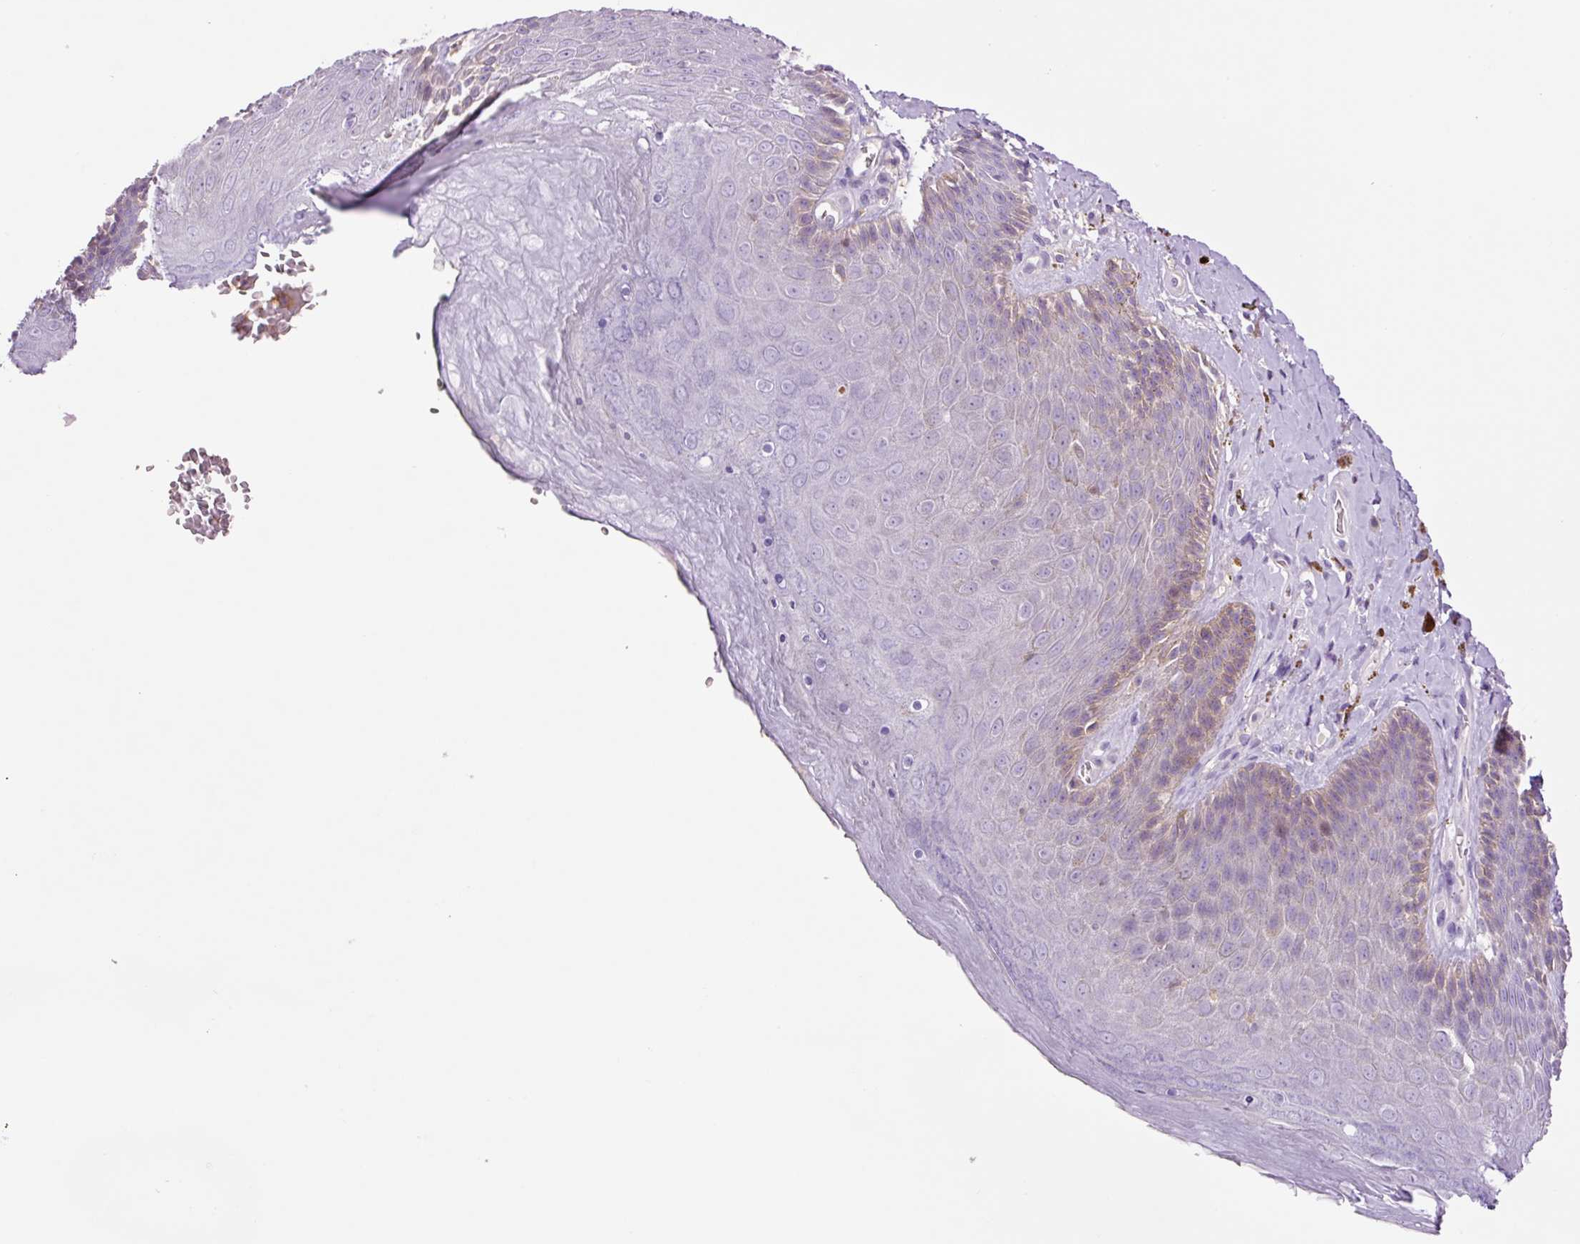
{"staining": {"intensity": "moderate", "quantity": "<25%", "location": "cytoplasmic/membranous,nuclear"}, "tissue": "skin", "cell_type": "Epidermal cells", "image_type": "normal", "snomed": [{"axis": "morphology", "description": "Normal tissue, NOS"}, {"axis": "topography", "description": "Anal"}, {"axis": "topography", "description": "Peripheral nerve tissue"}], "caption": "Skin stained with a protein marker exhibits moderate staining in epidermal cells.", "gene": "DPPA4", "patient": {"sex": "male", "age": 53}}